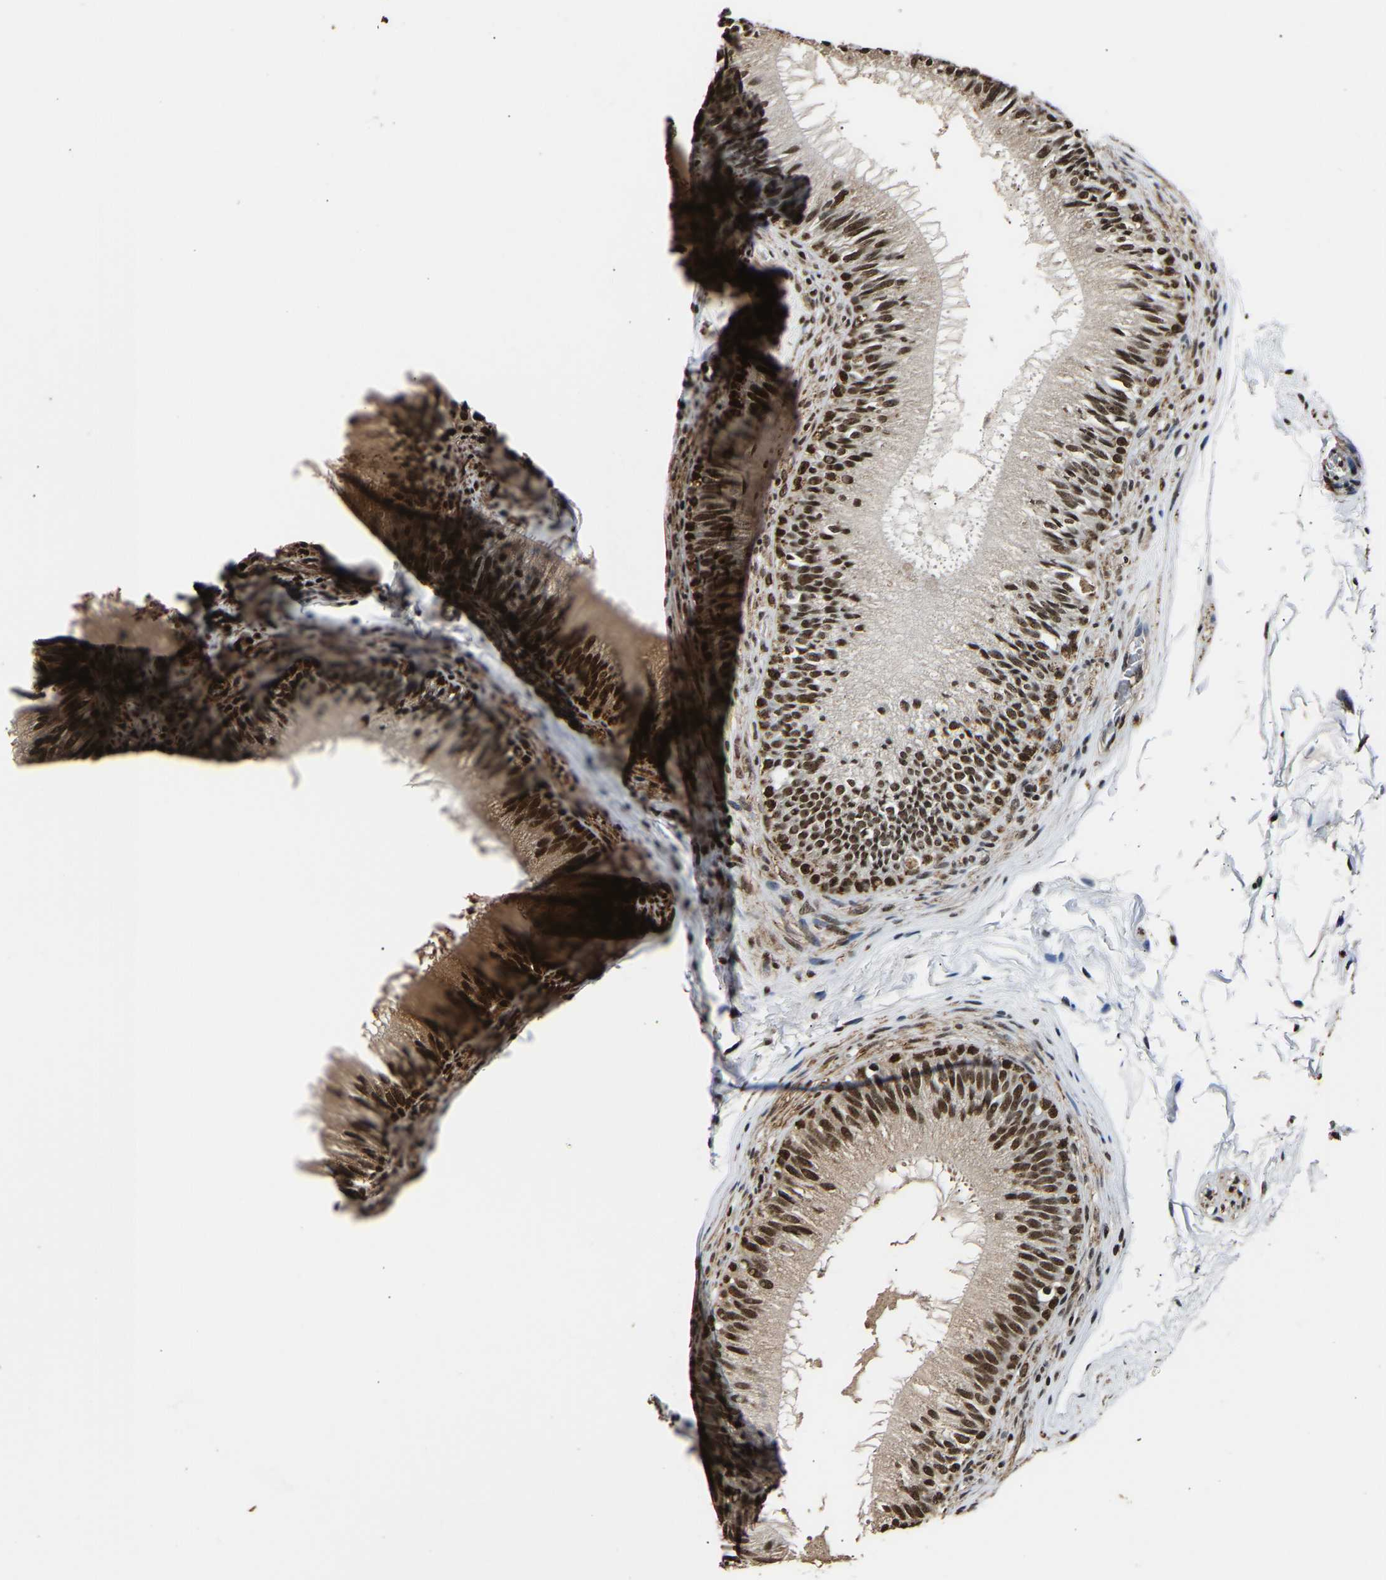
{"staining": {"intensity": "strong", "quantity": ">75%", "location": "nuclear"}, "tissue": "epididymis", "cell_type": "Glandular cells", "image_type": "normal", "snomed": [{"axis": "morphology", "description": "Normal tissue, NOS"}, {"axis": "topography", "description": "Testis"}, {"axis": "topography", "description": "Epididymis"}], "caption": "Benign epididymis demonstrates strong nuclear staining in about >75% of glandular cells.", "gene": "SAFB", "patient": {"sex": "male", "age": 36}}